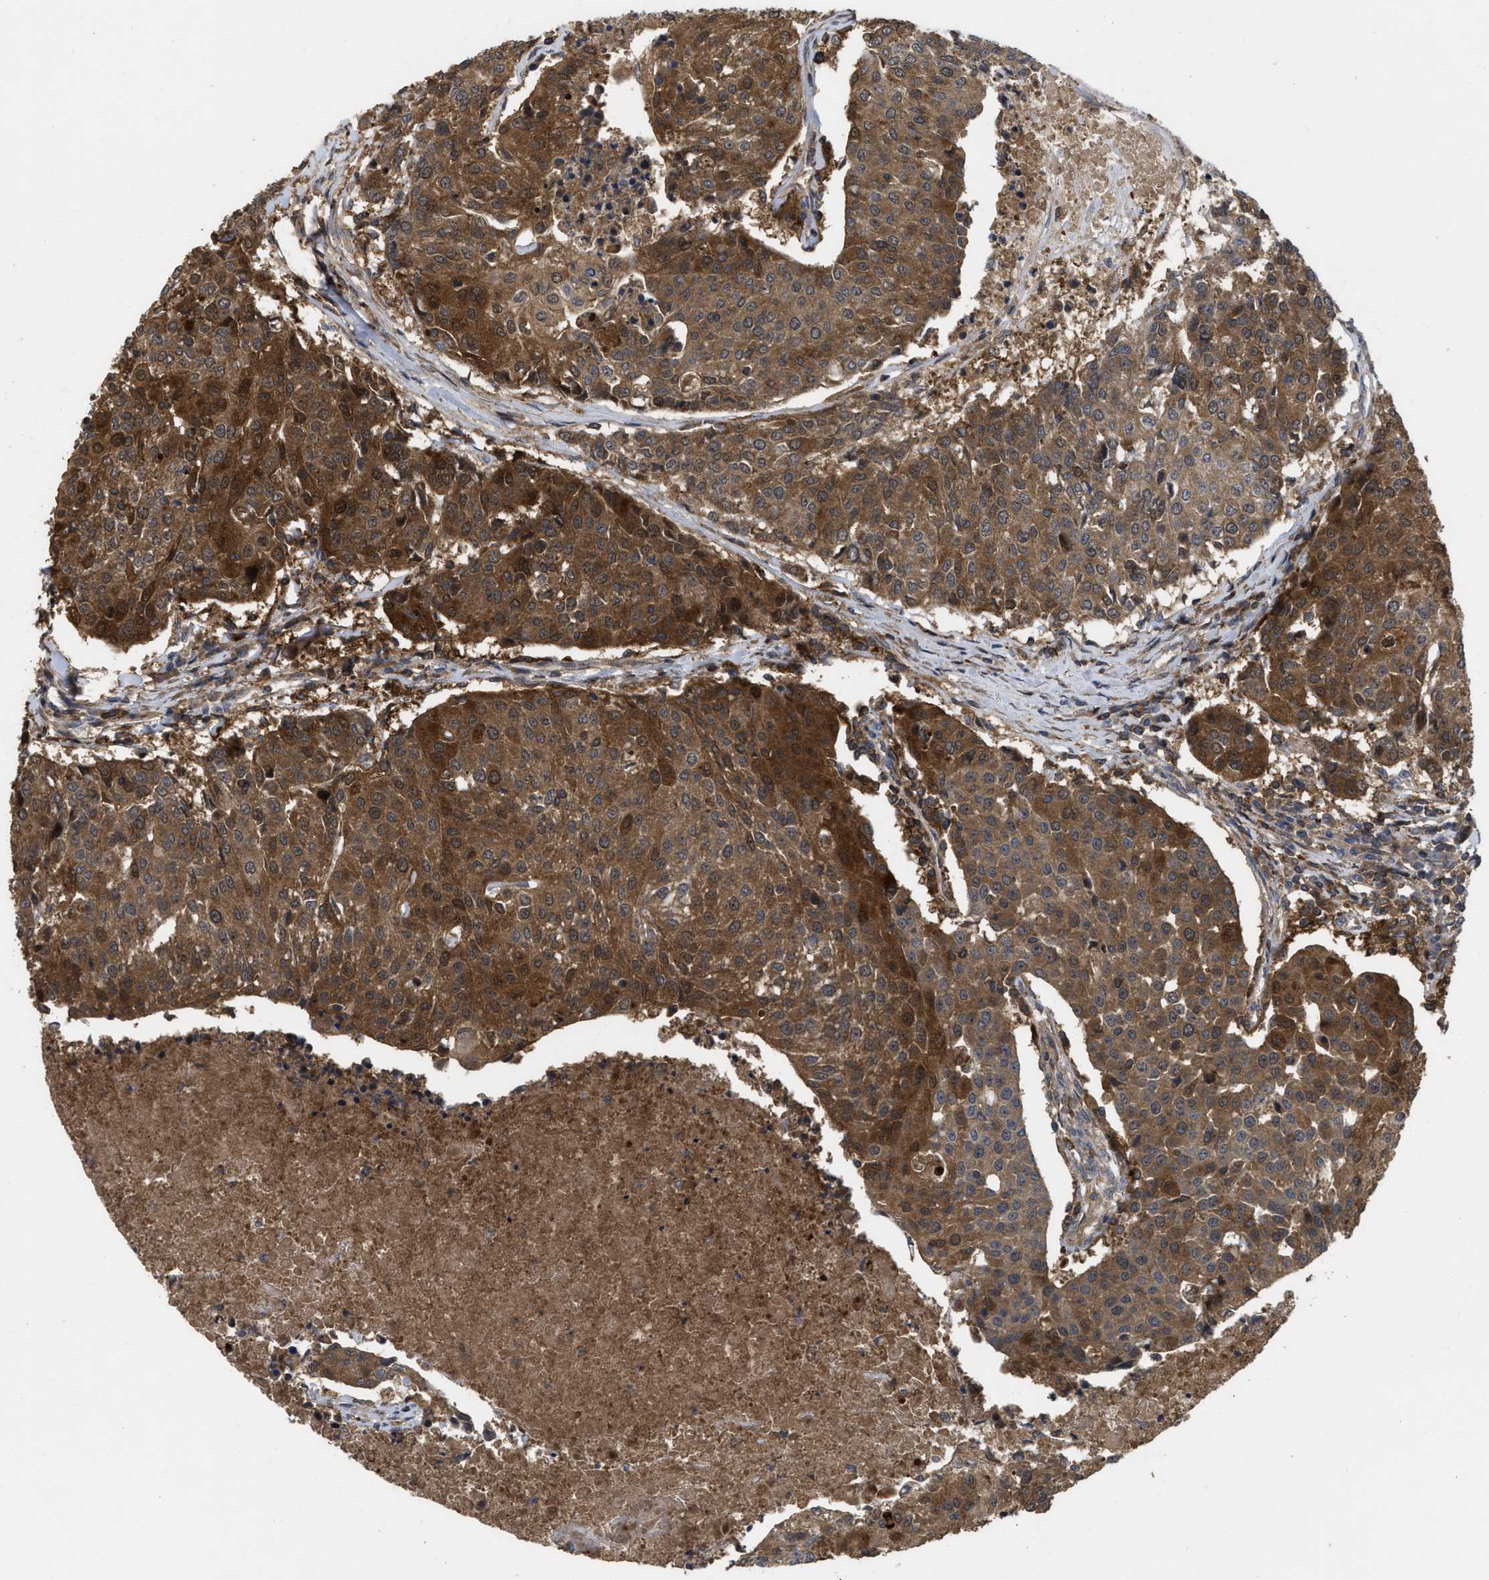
{"staining": {"intensity": "strong", "quantity": ">75%", "location": "cytoplasmic/membranous,nuclear"}, "tissue": "urothelial cancer", "cell_type": "Tumor cells", "image_type": "cancer", "snomed": [{"axis": "morphology", "description": "Urothelial carcinoma, High grade"}, {"axis": "topography", "description": "Urinary bladder"}], "caption": "Urothelial cancer stained for a protein shows strong cytoplasmic/membranous and nuclear positivity in tumor cells. Nuclei are stained in blue.", "gene": "CBR3", "patient": {"sex": "female", "age": 85}}